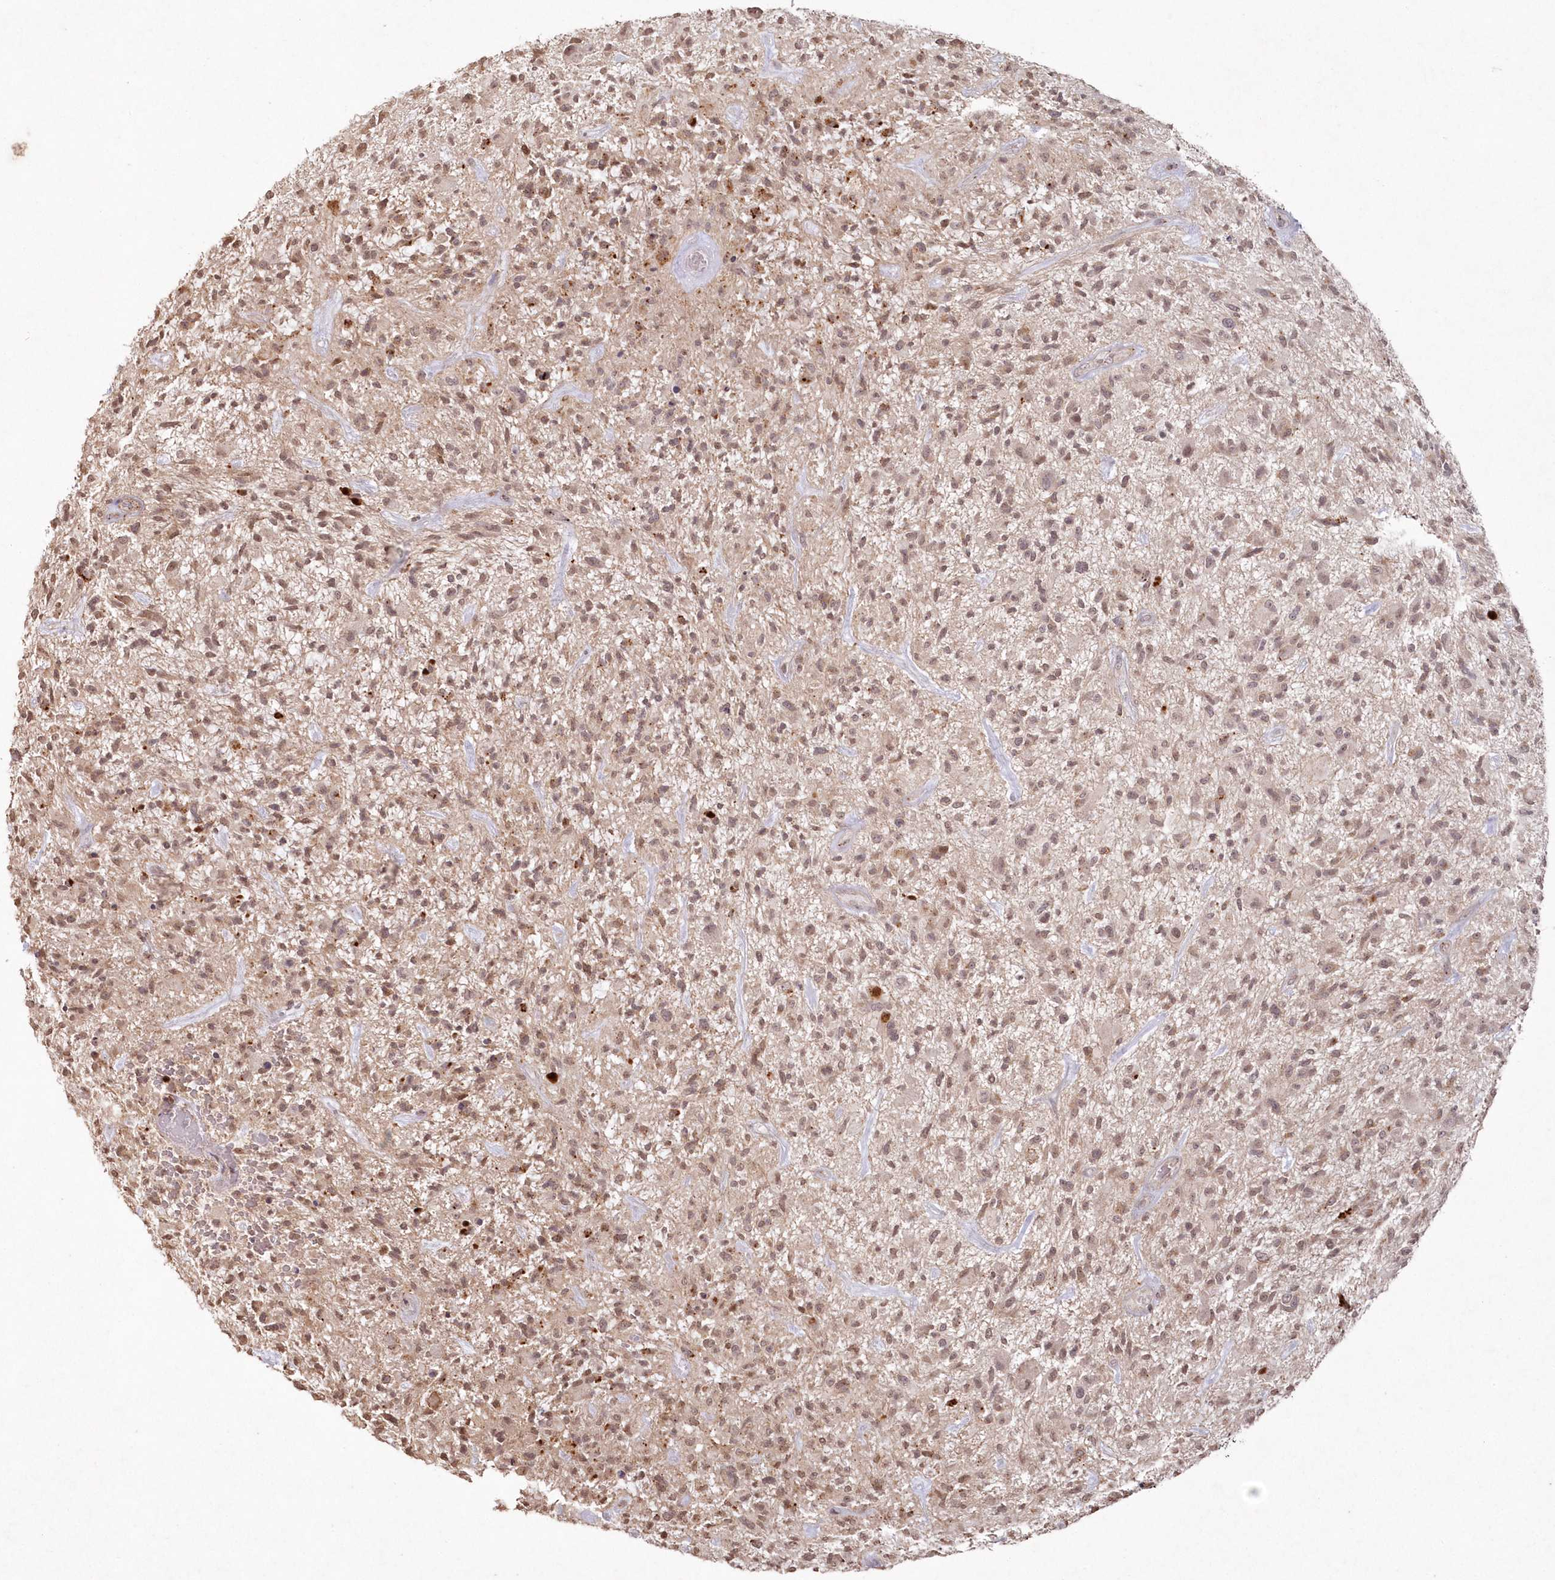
{"staining": {"intensity": "weak", "quantity": ">75%", "location": "nuclear"}, "tissue": "glioma", "cell_type": "Tumor cells", "image_type": "cancer", "snomed": [{"axis": "morphology", "description": "Glioma, malignant, High grade"}, {"axis": "topography", "description": "Brain"}], "caption": "A brown stain labels weak nuclear positivity of a protein in human glioma tumor cells.", "gene": "ARSB", "patient": {"sex": "male", "age": 47}}